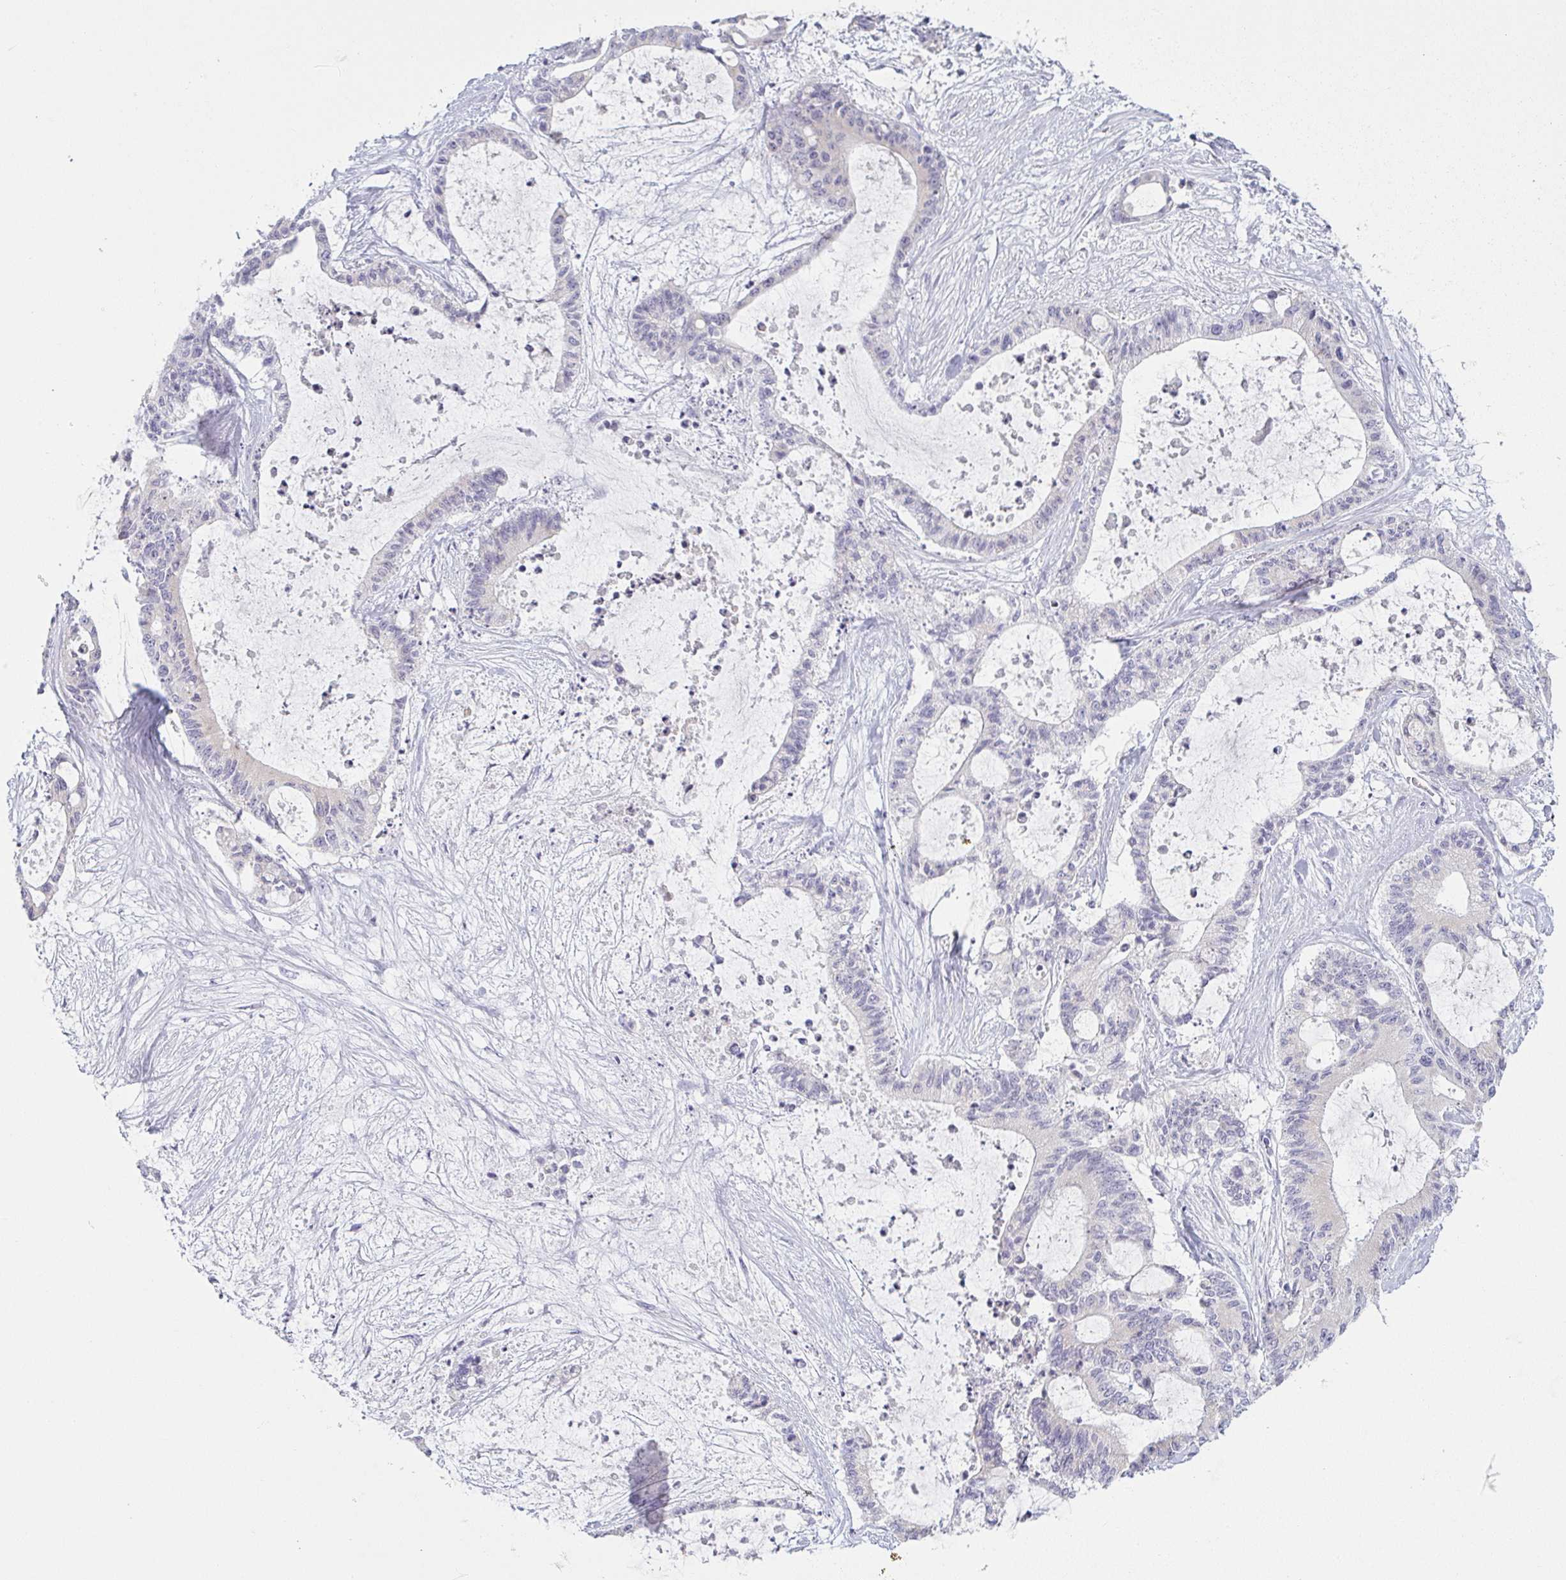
{"staining": {"intensity": "negative", "quantity": "none", "location": "none"}, "tissue": "liver cancer", "cell_type": "Tumor cells", "image_type": "cancer", "snomed": [{"axis": "morphology", "description": "Normal tissue, NOS"}, {"axis": "morphology", "description": "Cholangiocarcinoma"}, {"axis": "topography", "description": "Liver"}, {"axis": "topography", "description": "Peripheral nerve tissue"}], "caption": "IHC of liver cholangiocarcinoma shows no positivity in tumor cells.", "gene": "PRR27", "patient": {"sex": "female", "age": 73}}